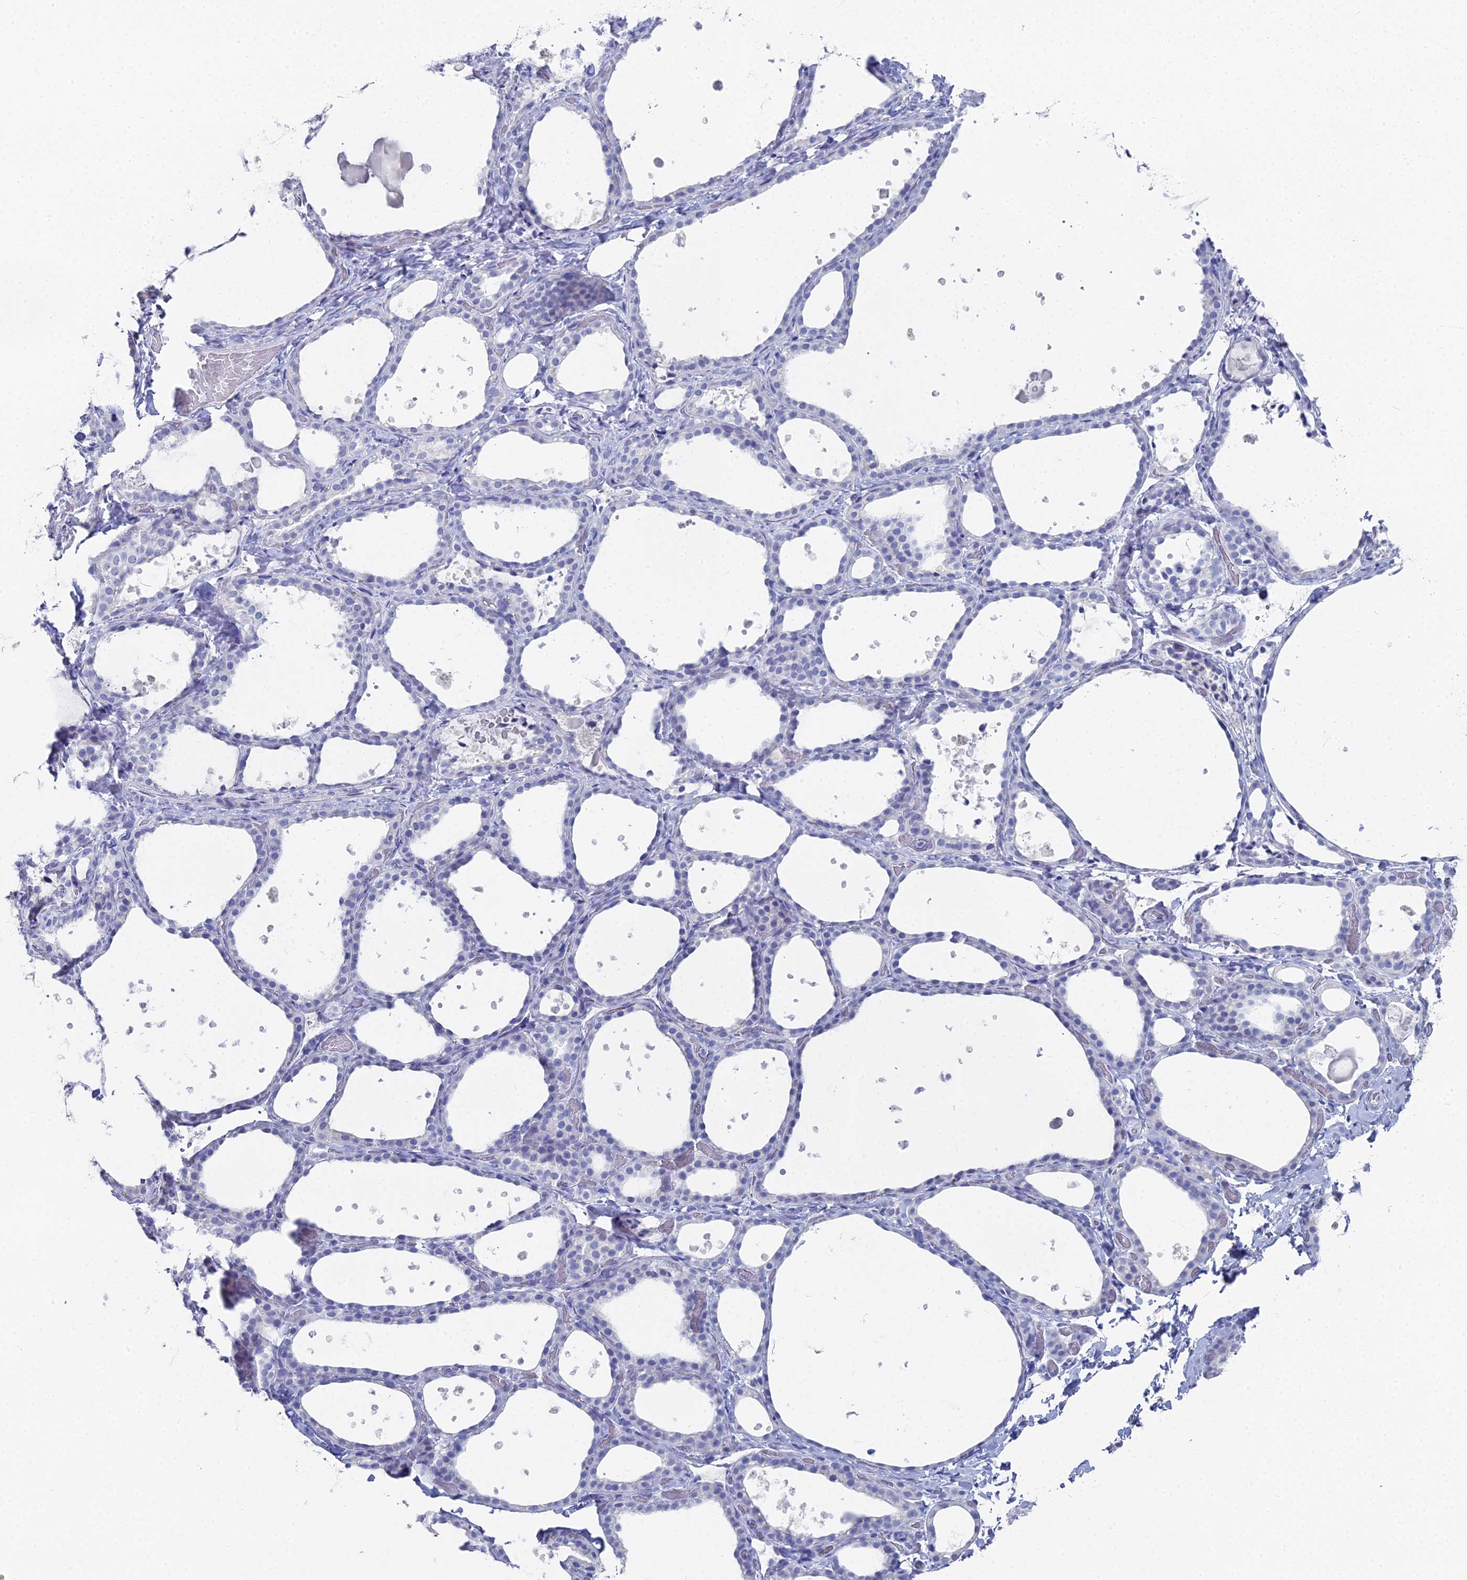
{"staining": {"intensity": "negative", "quantity": "none", "location": "none"}, "tissue": "thyroid gland", "cell_type": "Glandular cells", "image_type": "normal", "snomed": [{"axis": "morphology", "description": "Normal tissue, NOS"}, {"axis": "topography", "description": "Thyroid gland"}], "caption": "The histopathology image displays no staining of glandular cells in normal thyroid gland.", "gene": "ALPP", "patient": {"sex": "female", "age": 44}}